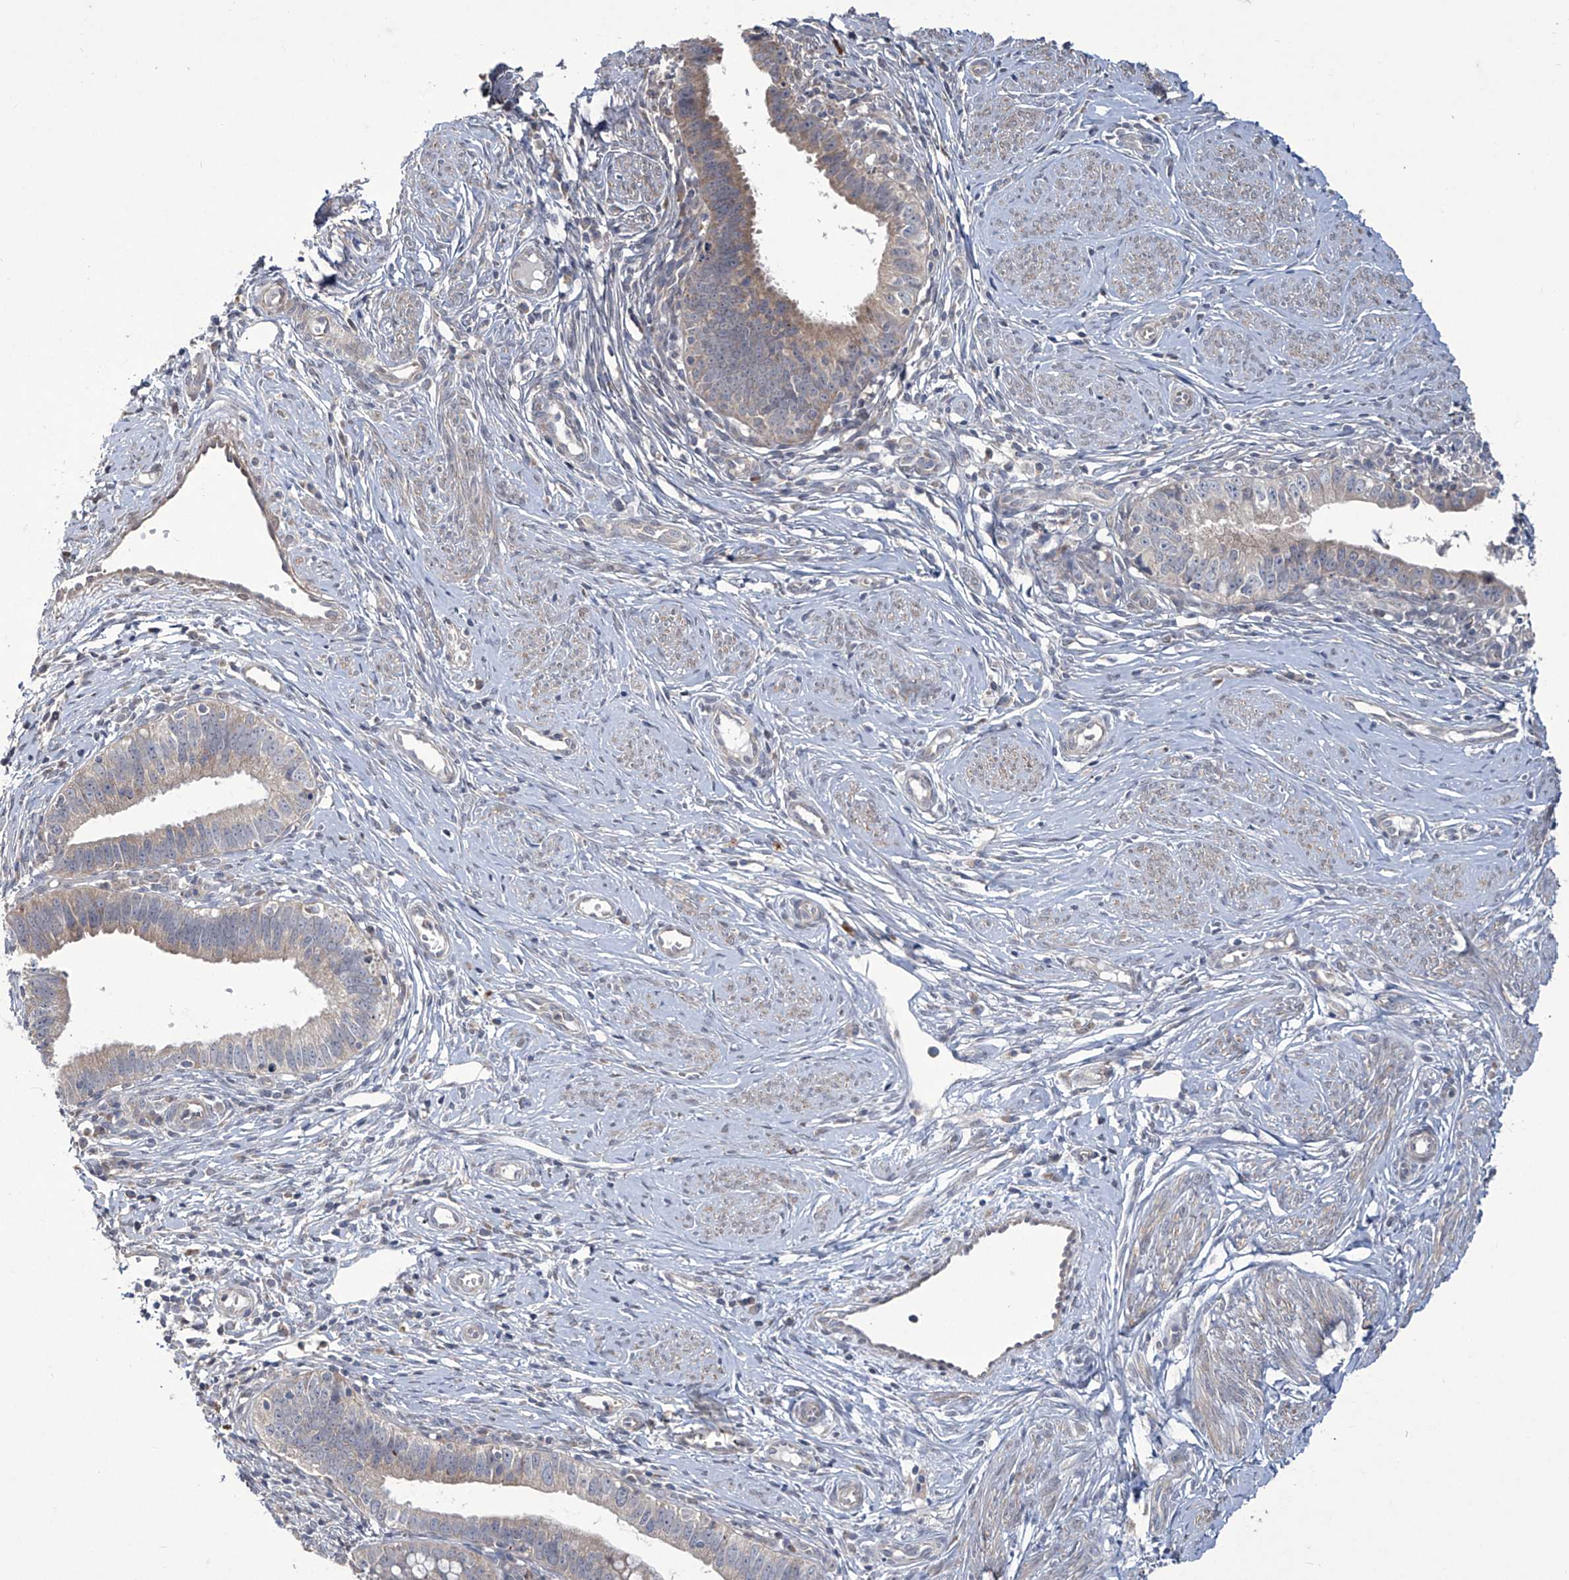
{"staining": {"intensity": "weak", "quantity": "<25%", "location": "cytoplasmic/membranous"}, "tissue": "cervical cancer", "cell_type": "Tumor cells", "image_type": "cancer", "snomed": [{"axis": "morphology", "description": "Adenocarcinoma, NOS"}, {"axis": "topography", "description": "Cervix"}], "caption": "There is no significant expression in tumor cells of adenocarcinoma (cervical).", "gene": "TRIM60", "patient": {"sex": "female", "age": 36}}